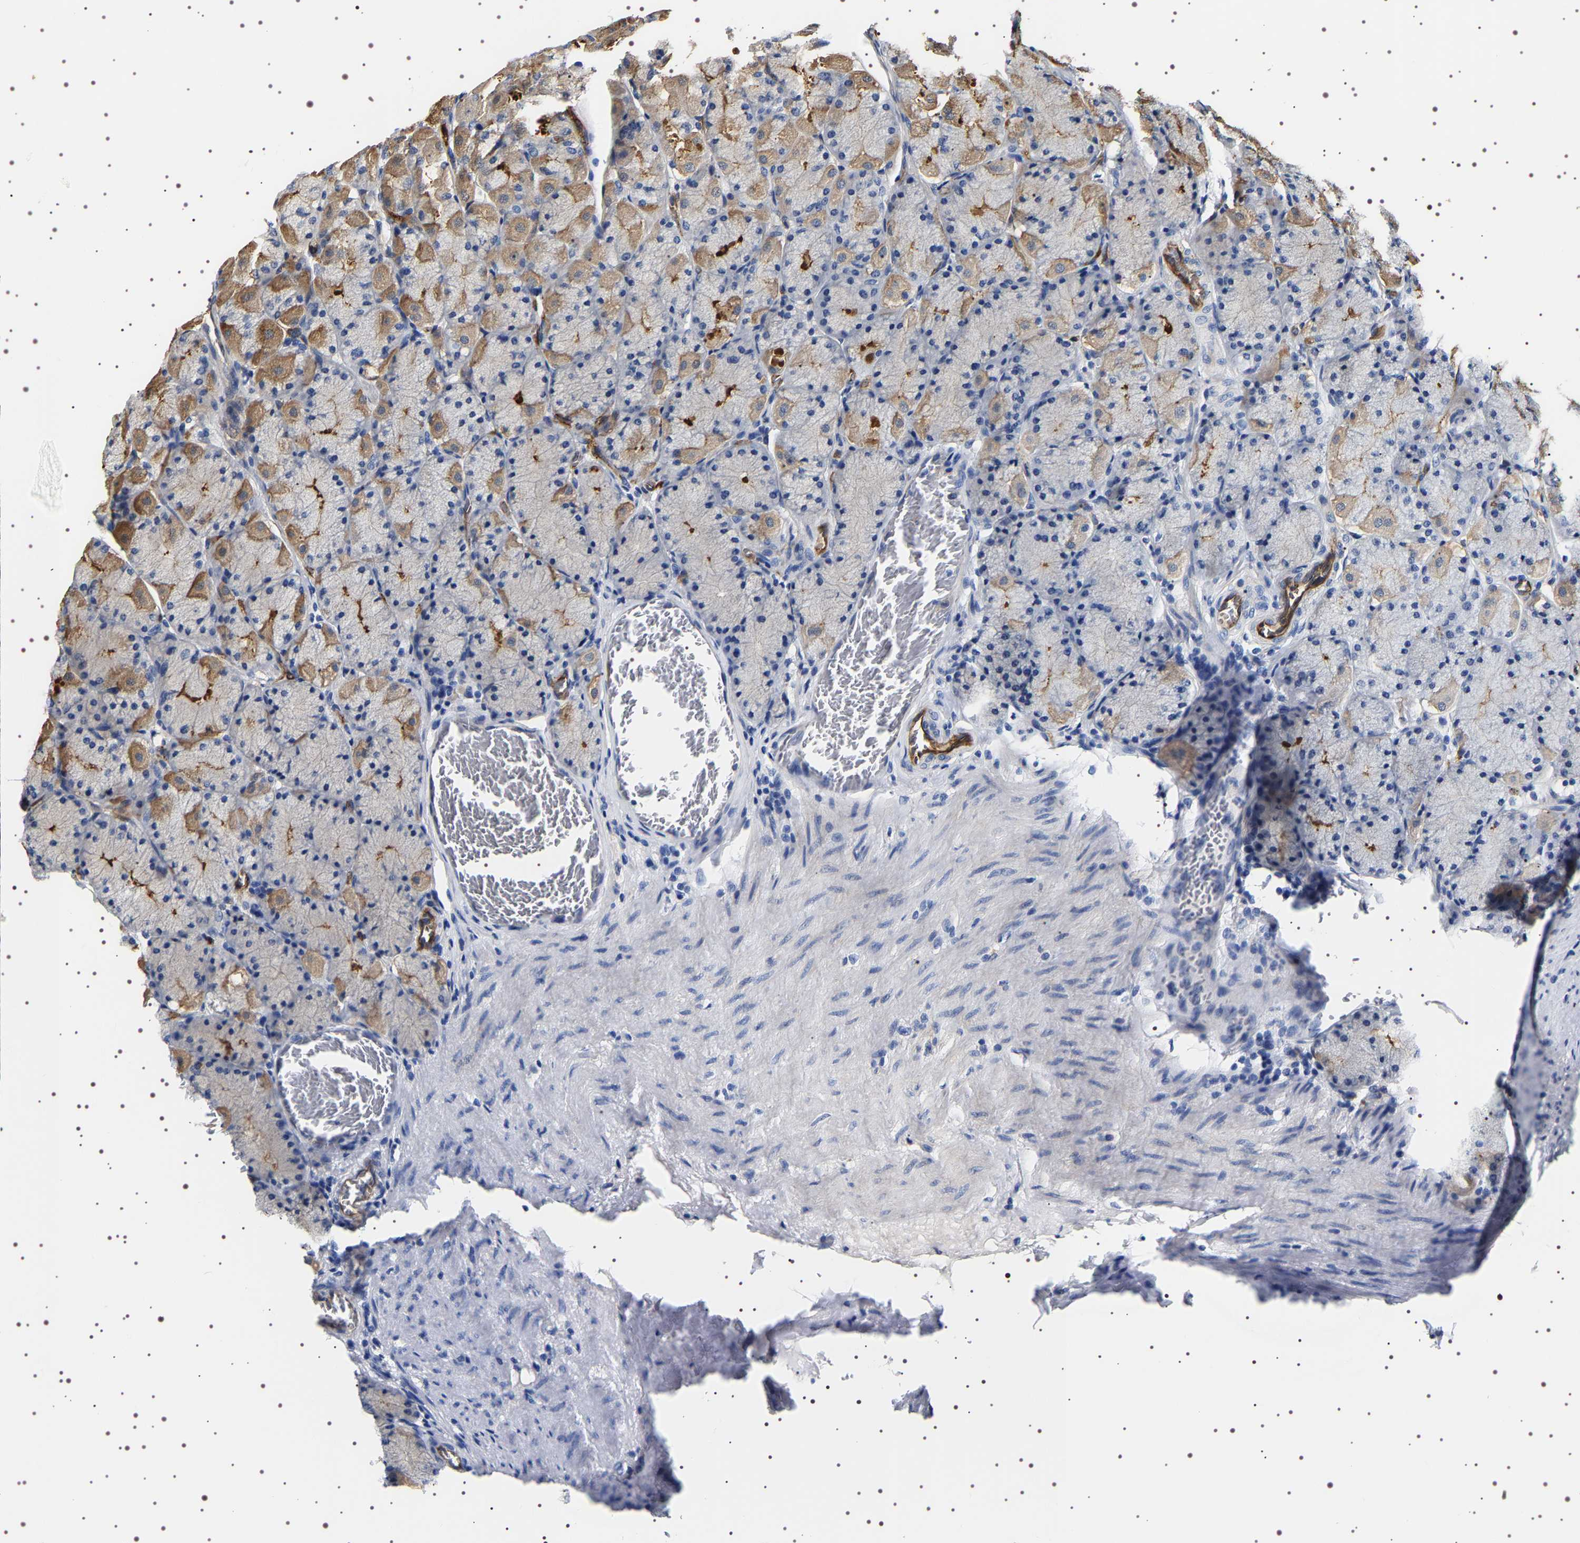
{"staining": {"intensity": "moderate", "quantity": "<25%", "location": "cytoplasmic/membranous"}, "tissue": "stomach", "cell_type": "Glandular cells", "image_type": "normal", "snomed": [{"axis": "morphology", "description": "Normal tissue, NOS"}, {"axis": "topography", "description": "Stomach, upper"}], "caption": "About <25% of glandular cells in benign human stomach demonstrate moderate cytoplasmic/membranous protein positivity as visualized by brown immunohistochemical staining.", "gene": "ALPL", "patient": {"sex": "female", "age": 56}}